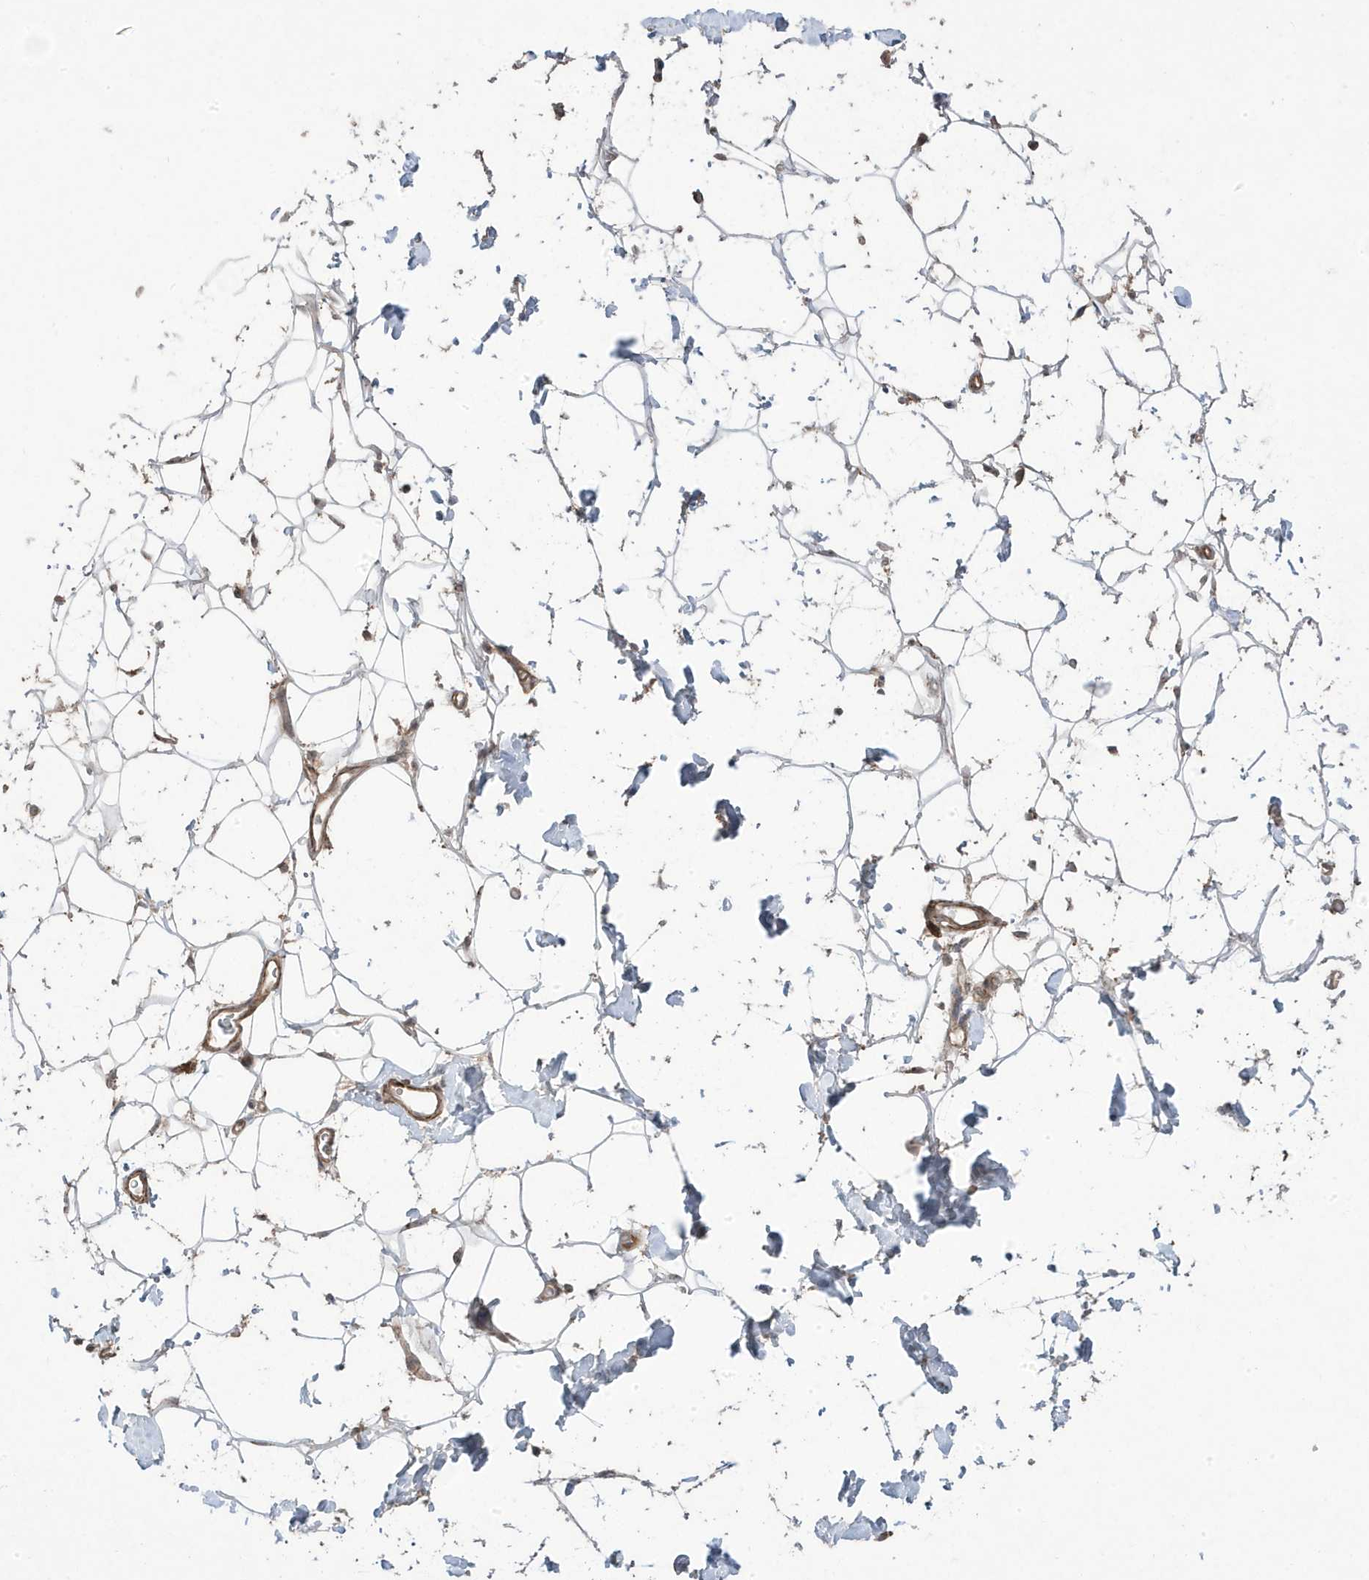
{"staining": {"intensity": "negative", "quantity": "none", "location": "none"}, "tissue": "adipose tissue", "cell_type": "Adipocytes", "image_type": "normal", "snomed": [{"axis": "morphology", "description": "Normal tissue, NOS"}, {"axis": "topography", "description": "Breast"}], "caption": "The IHC photomicrograph has no significant expression in adipocytes of adipose tissue.", "gene": "CETN3", "patient": {"sex": "female", "age": 26}}